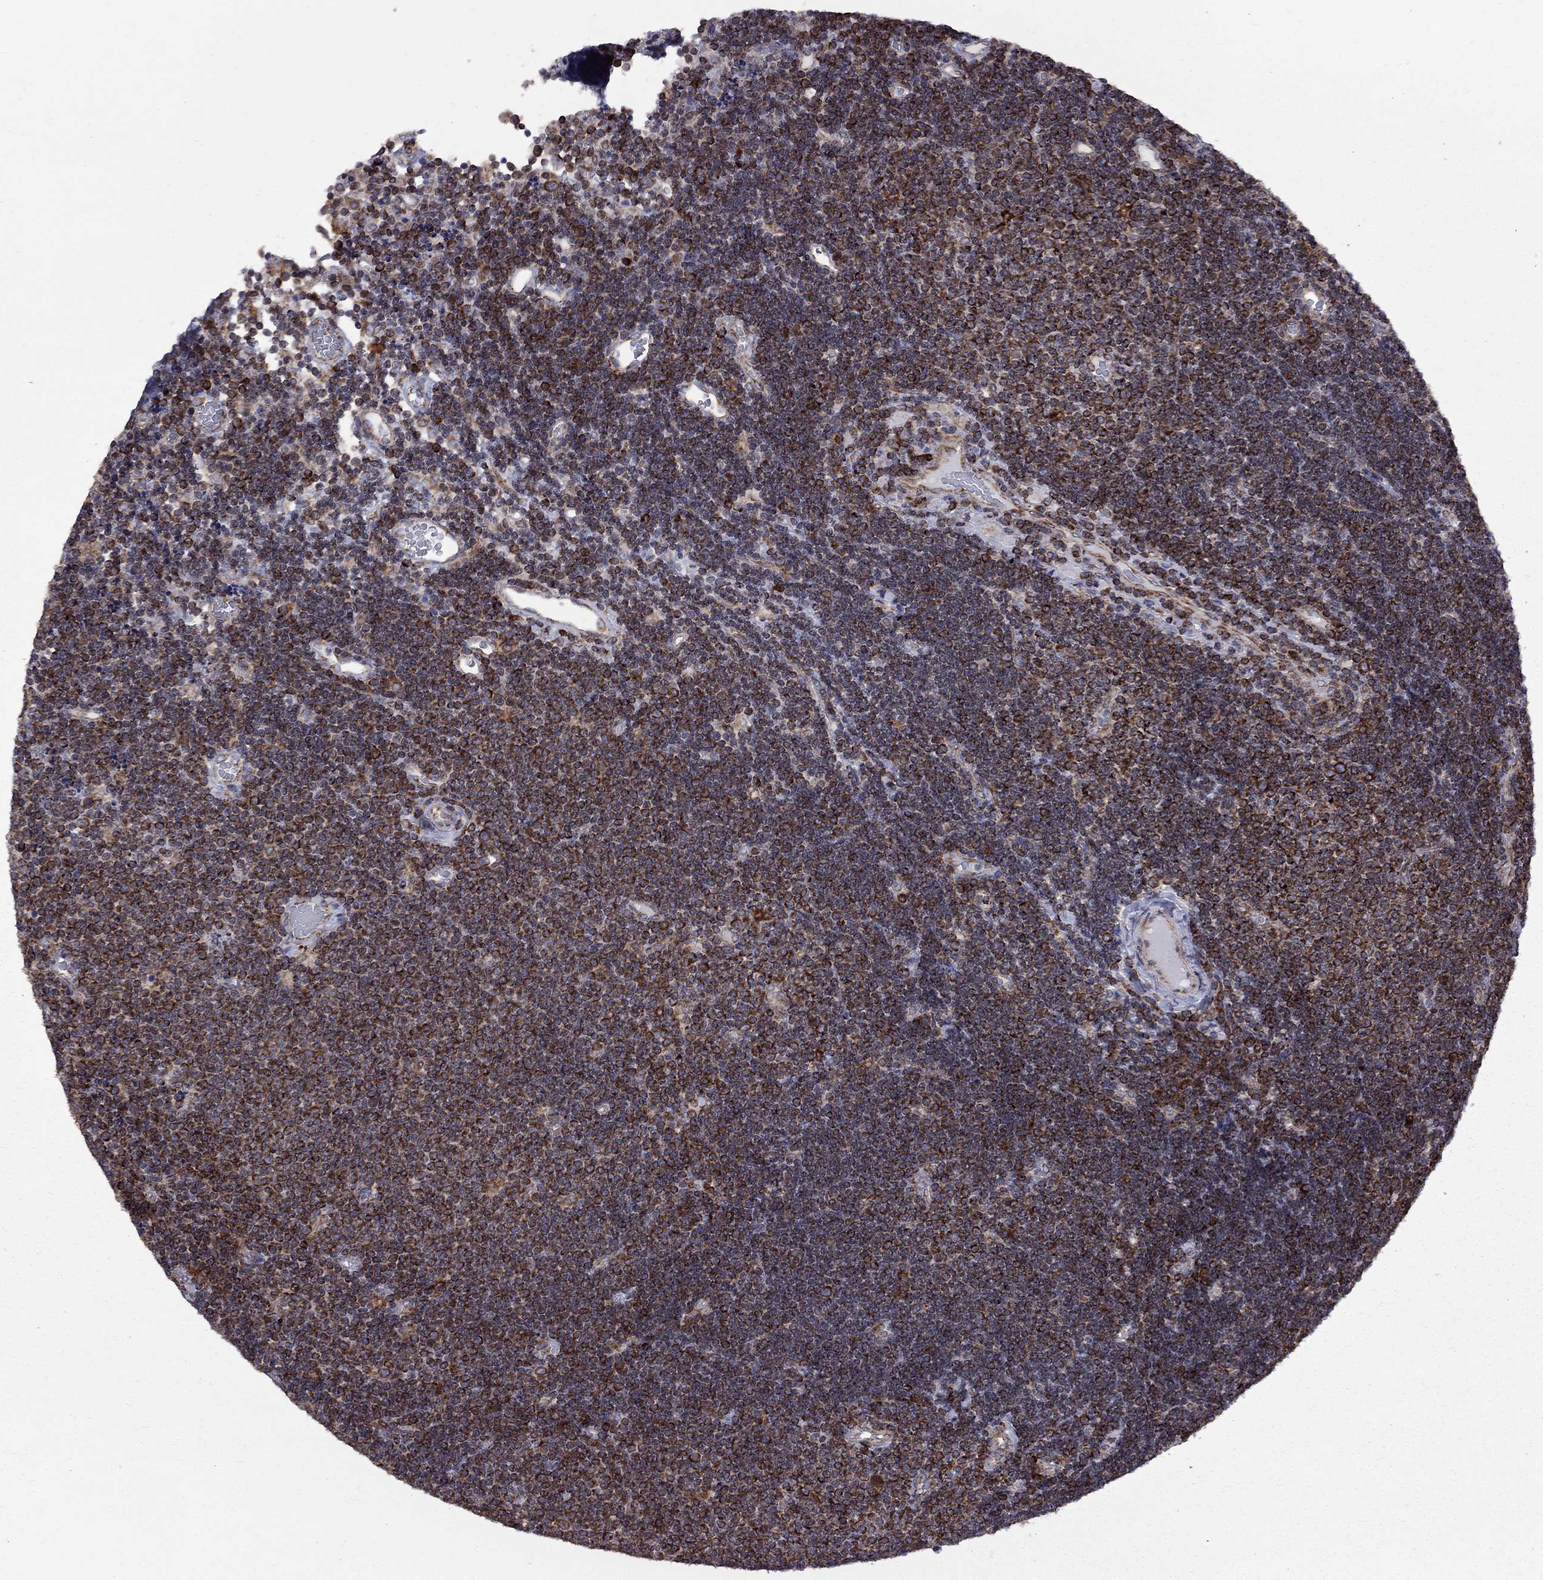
{"staining": {"intensity": "strong", "quantity": "25%-75%", "location": "cytoplasmic/membranous"}, "tissue": "lymphoma", "cell_type": "Tumor cells", "image_type": "cancer", "snomed": [{"axis": "morphology", "description": "Malignant lymphoma, non-Hodgkin's type, Low grade"}, {"axis": "topography", "description": "Brain"}], "caption": "Tumor cells exhibit high levels of strong cytoplasmic/membranous expression in about 25%-75% of cells in human lymphoma. (Brightfield microscopy of DAB IHC at high magnification).", "gene": "CLPTM1", "patient": {"sex": "female", "age": 66}}